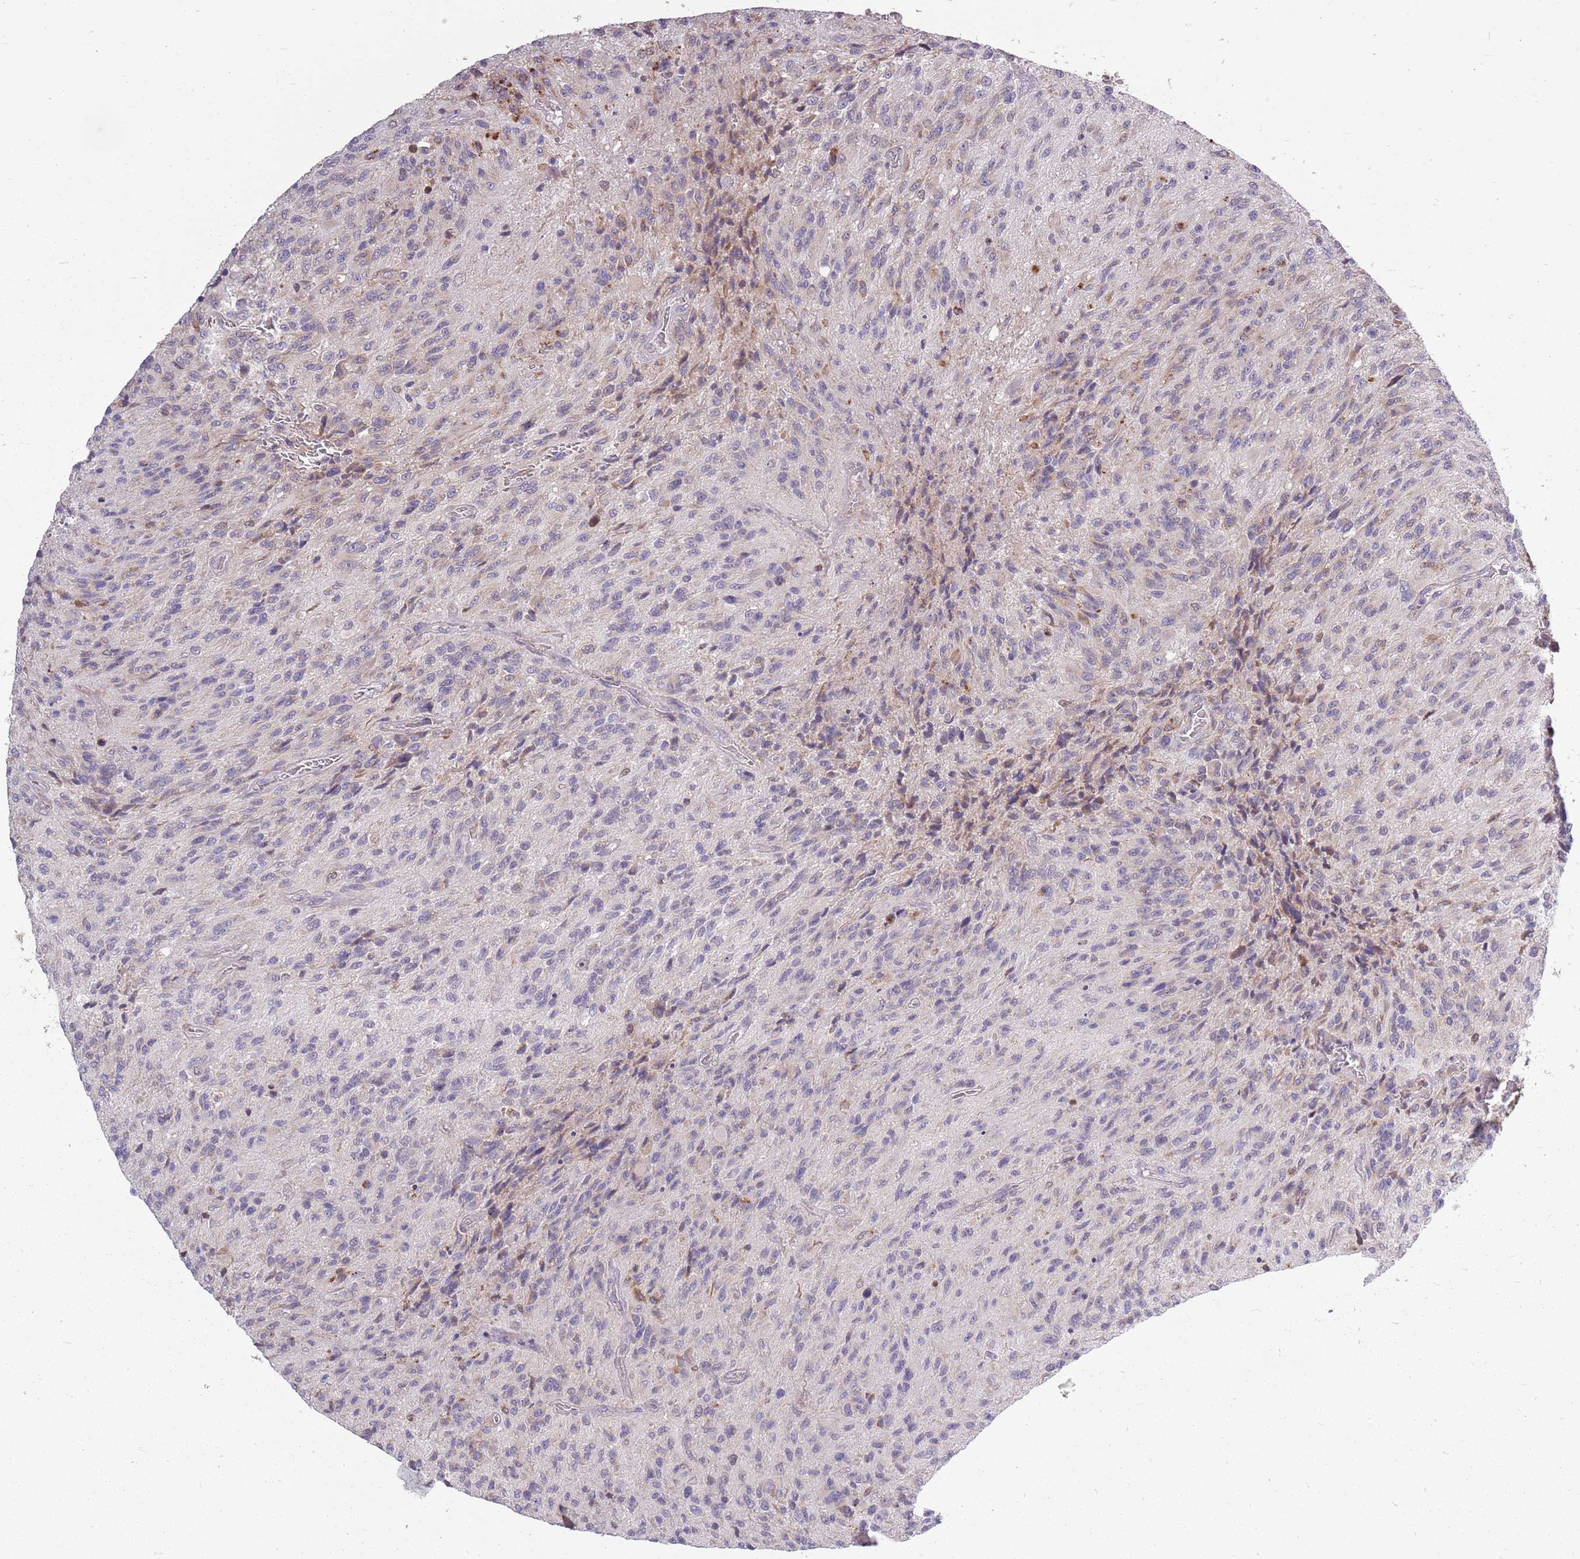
{"staining": {"intensity": "weak", "quantity": "<25%", "location": "cytoplasmic/membranous"}, "tissue": "glioma", "cell_type": "Tumor cells", "image_type": "cancer", "snomed": [{"axis": "morphology", "description": "Normal tissue, NOS"}, {"axis": "morphology", "description": "Glioma, malignant, High grade"}, {"axis": "topography", "description": "Cerebral cortex"}], "caption": "Glioma was stained to show a protein in brown. There is no significant staining in tumor cells. The staining was performed using DAB to visualize the protein expression in brown, while the nuclei were stained in blue with hematoxylin (Magnification: 20x).", "gene": "PPP1R27", "patient": {"sex": "male", "age": 56}}